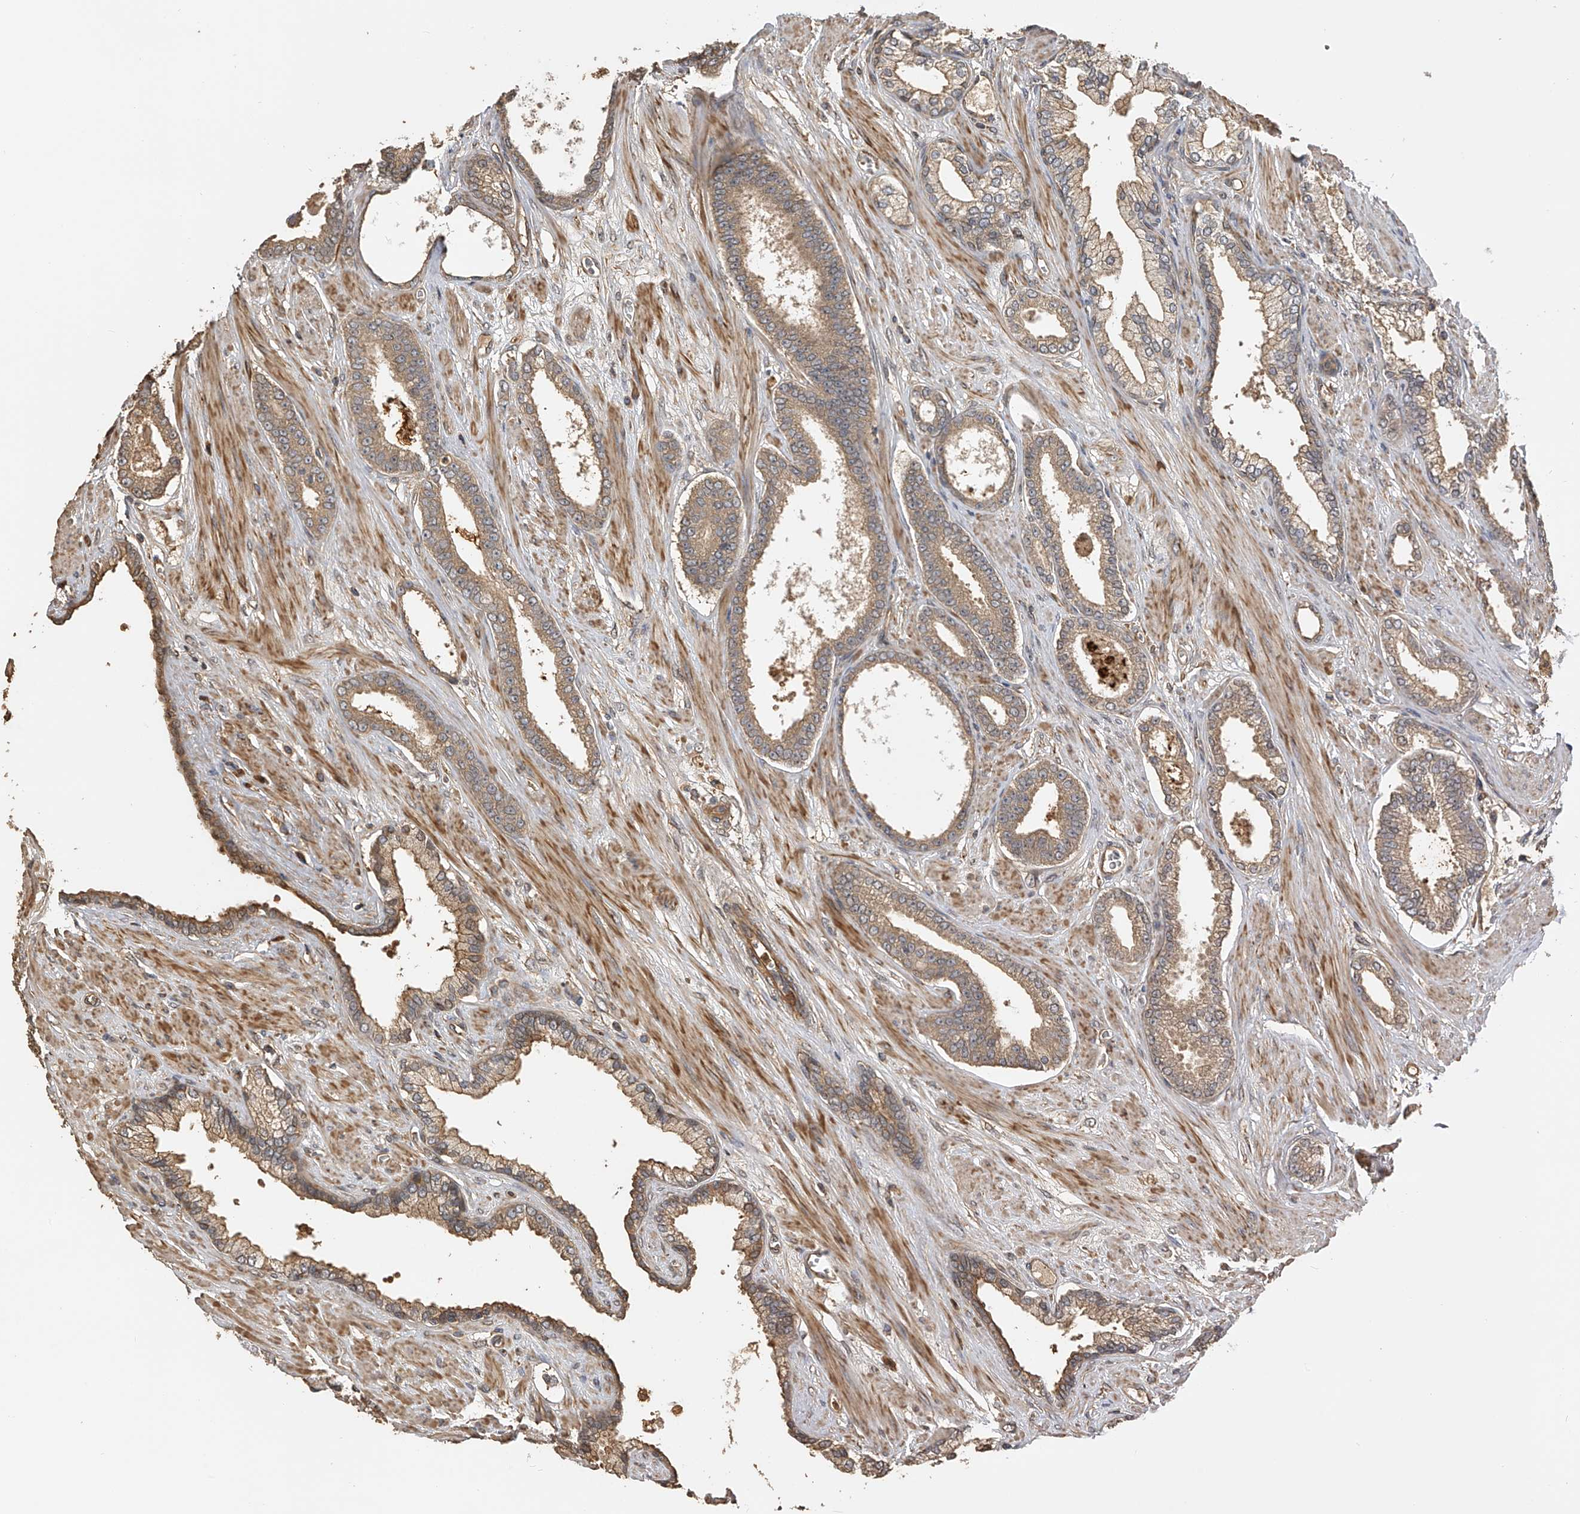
{"staining": {"intensity": "weak", "quantity": ">75%", "location": "cytoplasmic/membranous"}, "tissue": "prostate cancer", "cell_type": "Tumor cells", "image_type": "cancer", "snomed": [{"axis": "morphology", "description": "Adenocarcinoma, Low grade"}, {"axis": "topography", "description": "Prostate"}], "caption": "Low-grade adenocarcinoma (prostate) tissue exhibits weak cytoplasmic/membranous expression in approximately >75% of tumor cells", "gene": "PTPRA", "patient": {"sex": "male", "age": 70}}